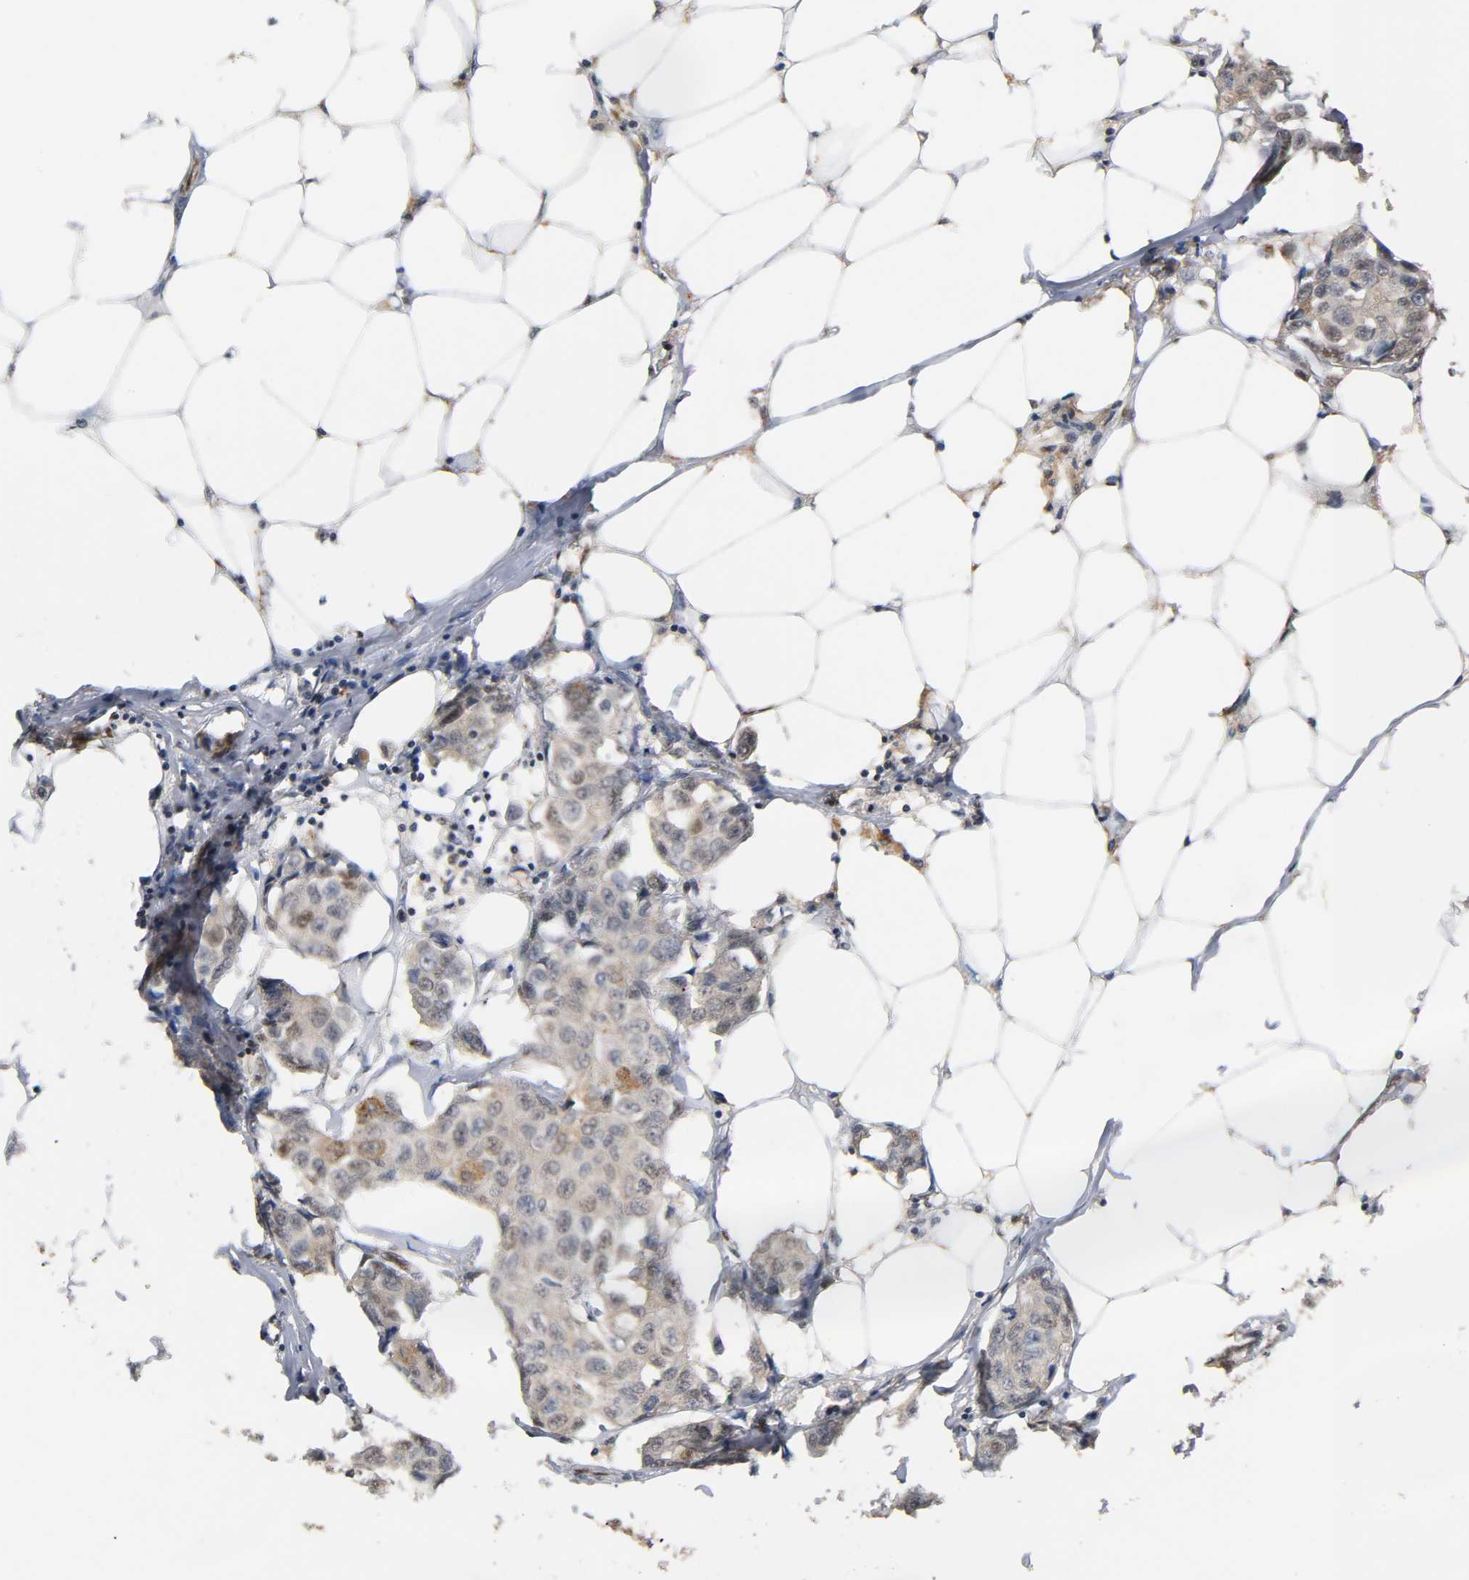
{"staining": {"intensity": "weak", "quantity": "25%-75%", "location": "cytoplasmic/membranous,nuclear"}, "tissue": "breast cancer", "cell_type": "Tumor cells", "image_type": "cancer", "snomed": [{"axis": "morphology", "description": "Duct carcinoma"}, {"axis": "topography", "description": "Breast"}], "caption": "Human breast infiltrating ductal carcinoma stained for a protein (brown) exhibits weak cytoplasmic/membranous and nuclear positive staining in about 25%-75% of tumor cells.", "gene": "UBC", "patient": {"sex": "female", "age": 80}}